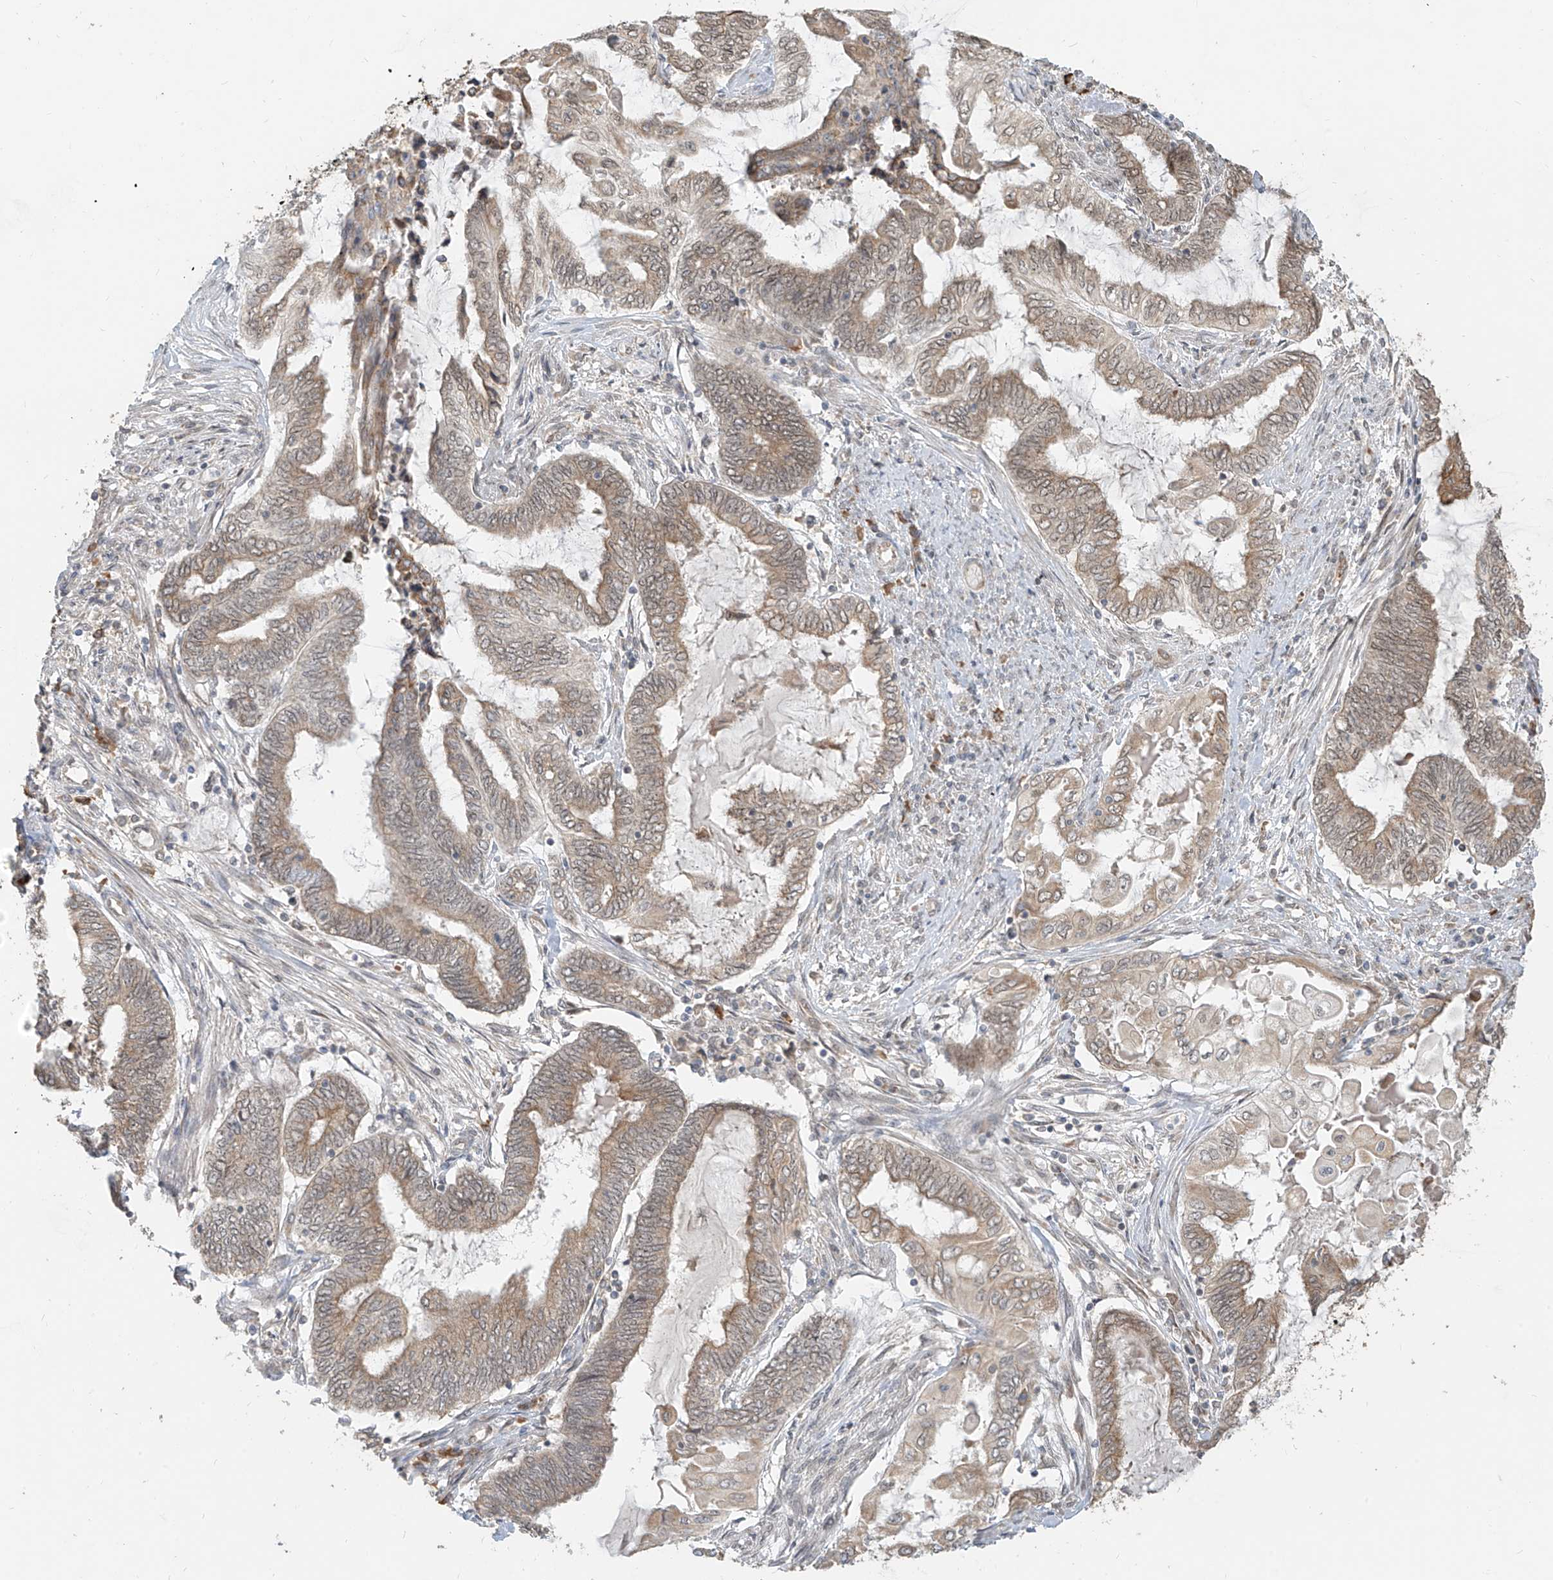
{"staining": {"intensity": "weak", "quantity": ">75%", "location": "cytoplasmic/membranous"}, "tissue": "endometrial cancer", "cell_type": "Tumor cells", "image_type": "cancer", "snomed": [{"axis": "morphology", "description": "Adenocarcinoma, NOS"}, {"axis": "topography", "description": "Uterus"}, {"axis": "topography", "description": "Endometrium"}], "caption": "Brown immunohistochemical staining in endometrial adenocarcinoma displays weak cytoplasmic/membranous positivity in about >75% of tumor cells.", "gene": "ZMYM2", "patient": {"sex": "female", "age": 70}}